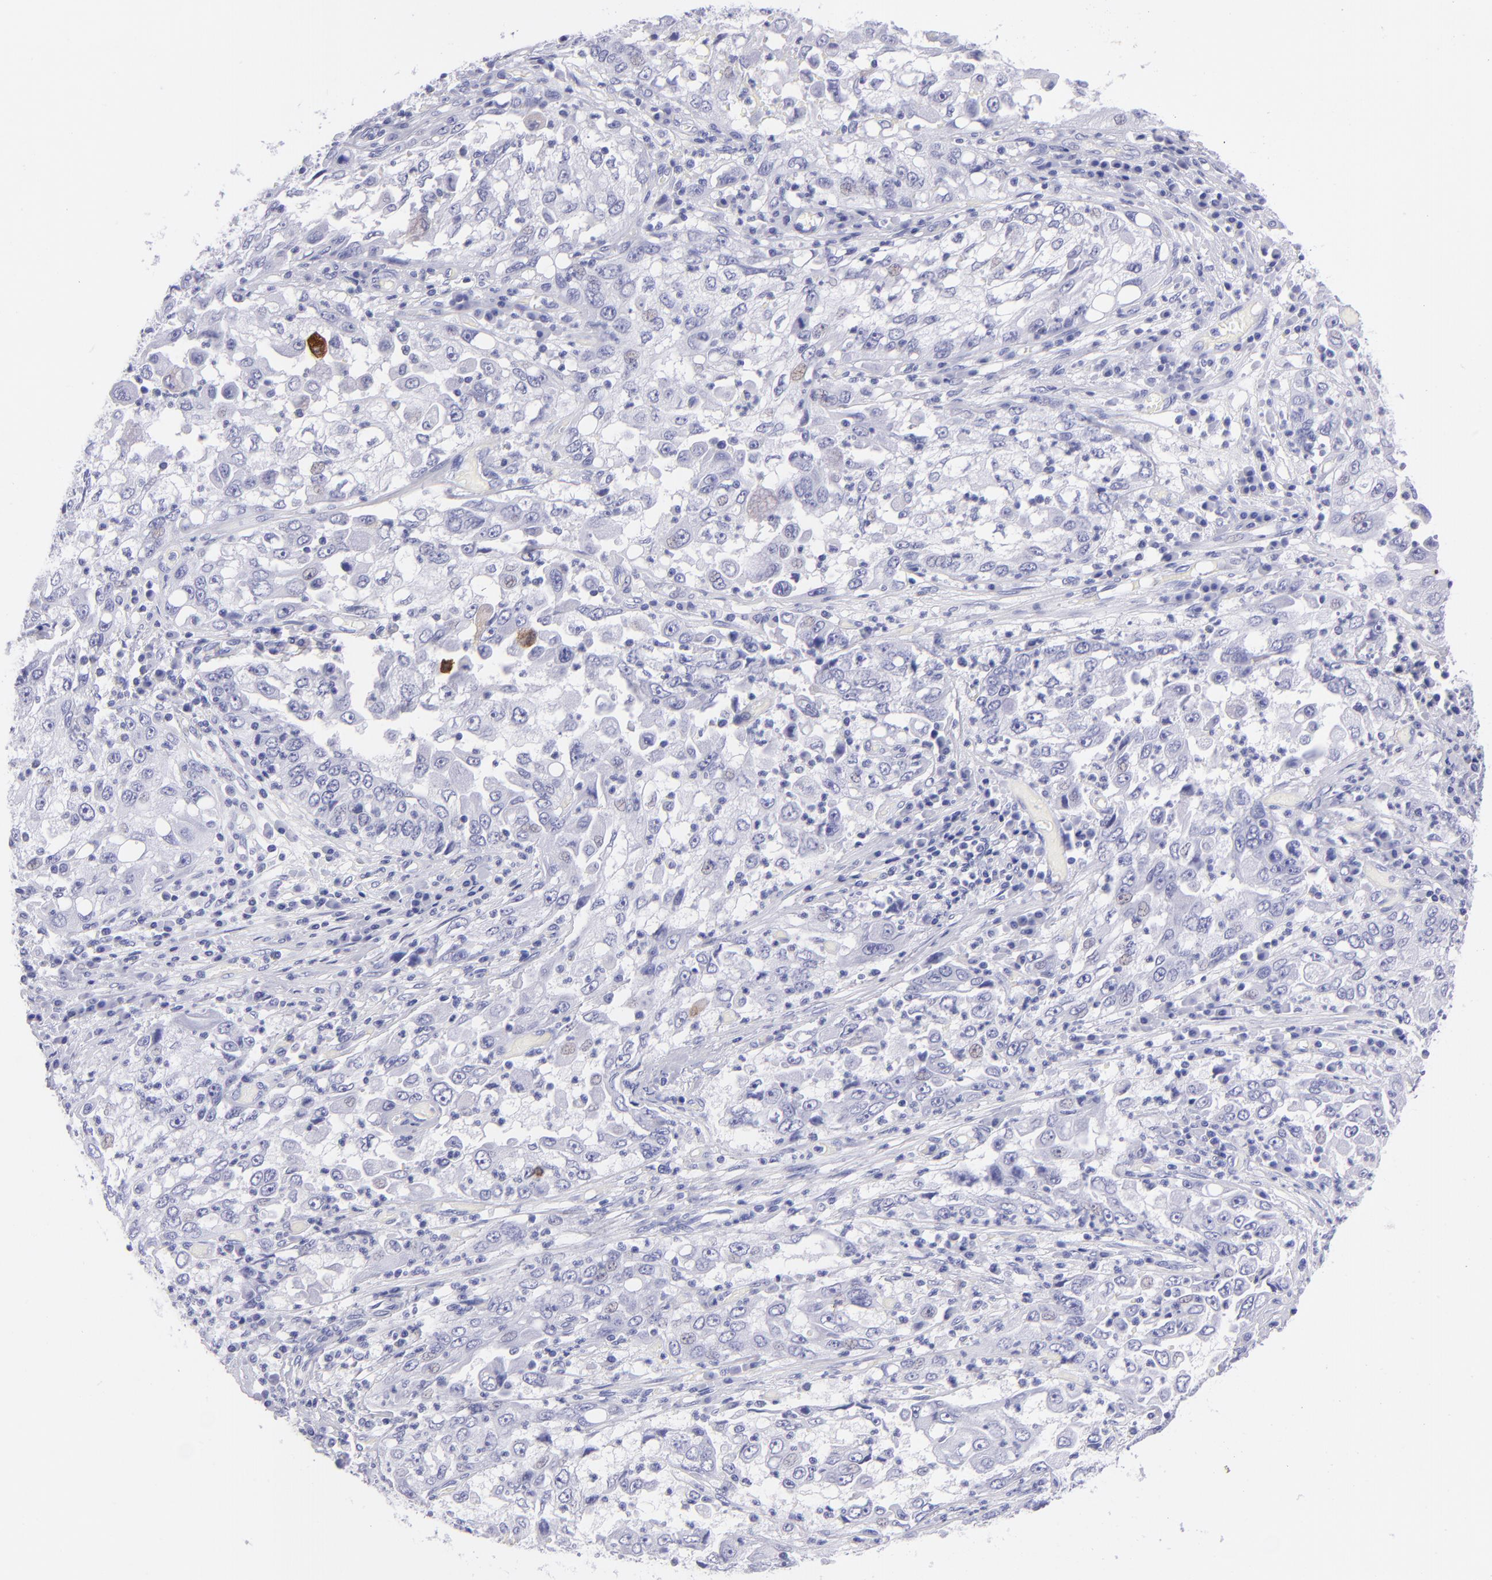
{"staining": {"intensity": "negative", "quantity": "none", "location": "none"}, "tissue": "cervical cancer", "cell_type": "Tumor cells", "image_type": "cancer", "snomed": [{"axis": "morphology", "description": "Squamous cell carcinoma, NOS"}, {"axis": "topography", "description": "Cervix"}], "caption": "High magnification brightfield microscopy of cervical cancer (squamous cell carcinoma) stained with DAB (brown) and counterstained with hematoxylin (blue): tumor cells show no significant expression. (IHC, brightfield microscopy, high magnification).", "gene": "PIP", "patient": {"sex": "female", "age": 36}}